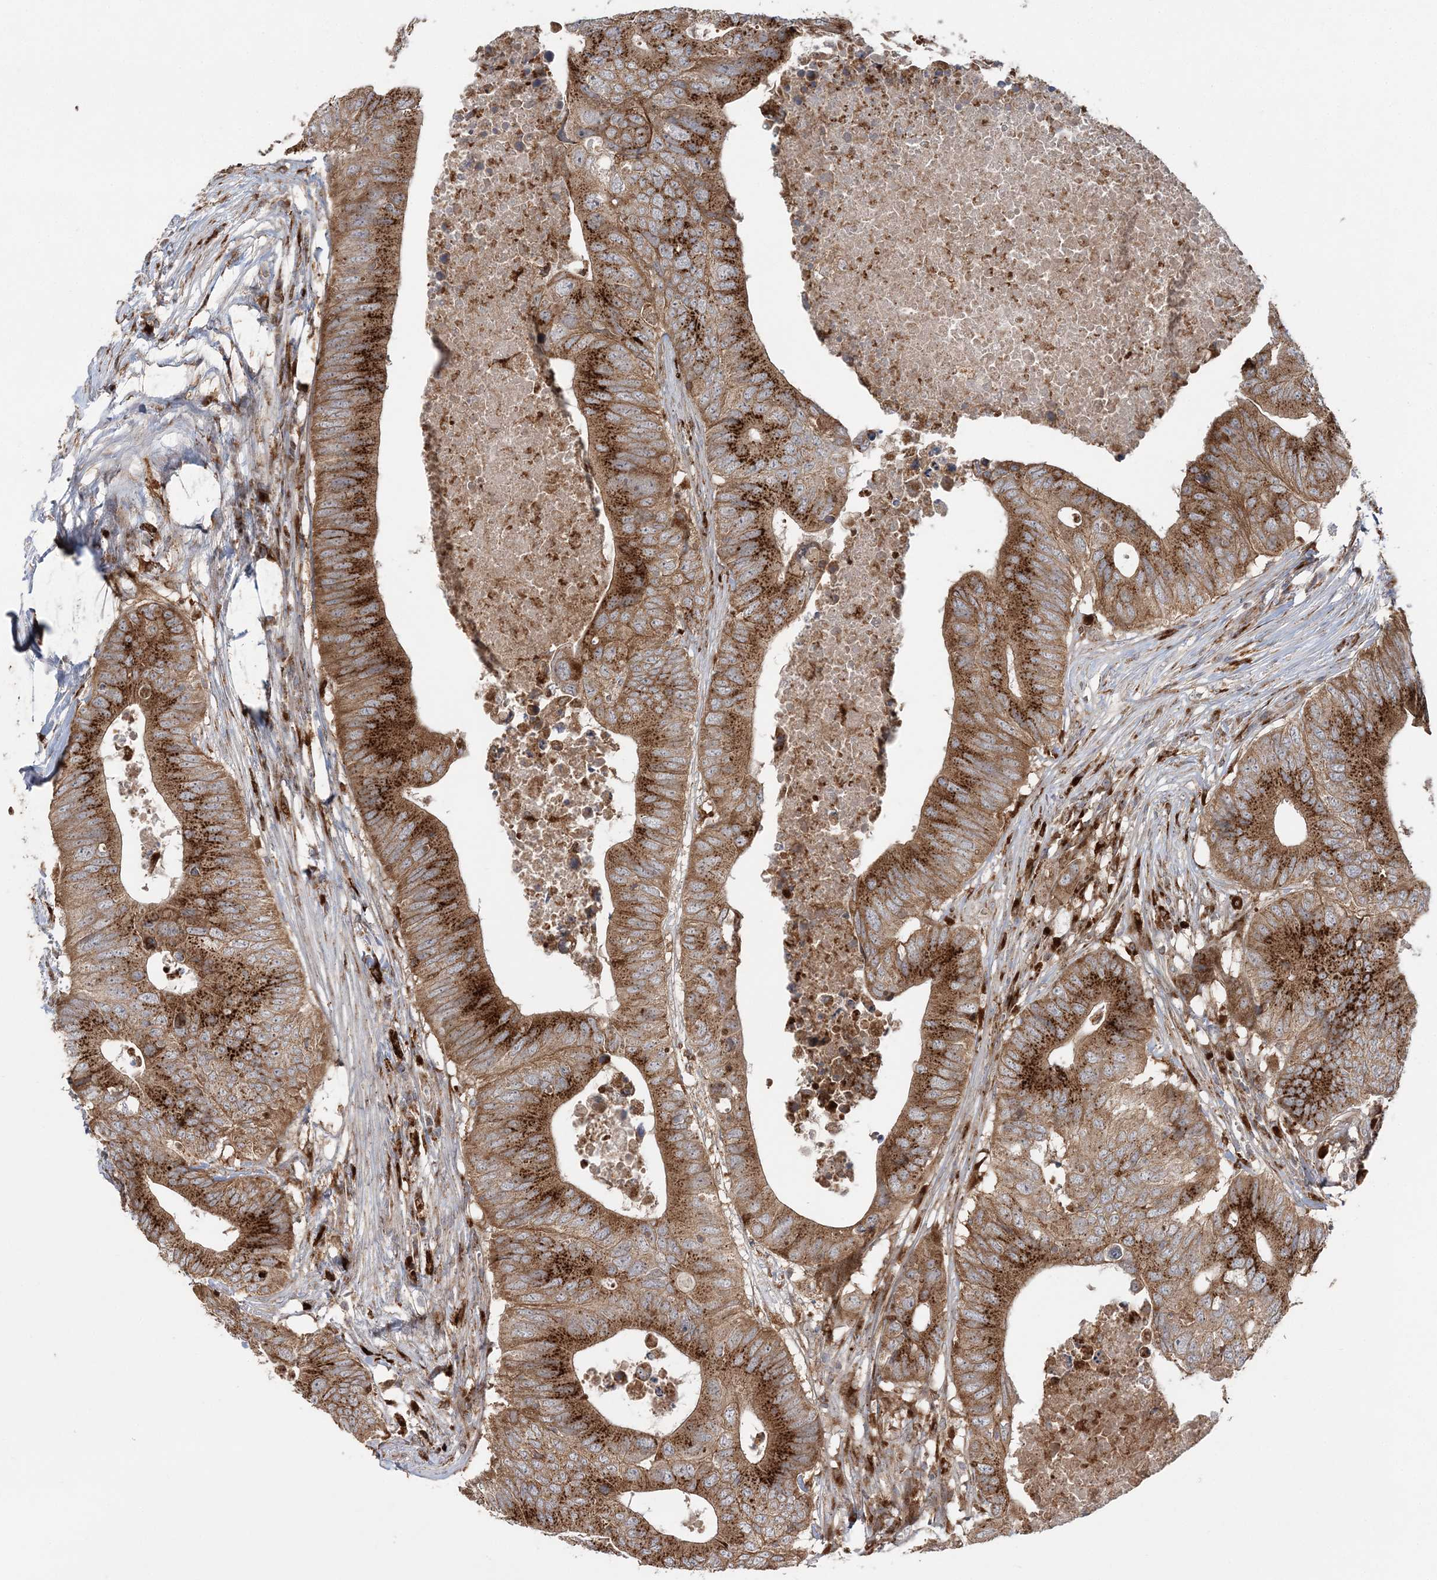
{"staining": {"intensity": "strong", "quantity": ">75%", "location": "cytoplasmic/membranous"}, "tissue": "colorectal cancer", "cell_type": "Tumor cells", "image_type": "cancer", "snomed": [{"axis": "morphology", "description": "Adenocarcinoma, NOS"}, {"axis": "topography", "description": "Colon"}], "caption": "Adenocarcinoma (colorectal) stained with a protein marker exhibits strong staining in tumor cells.", "gene": "ABCC3", "patient": {"sex": "male", "age": 71}}